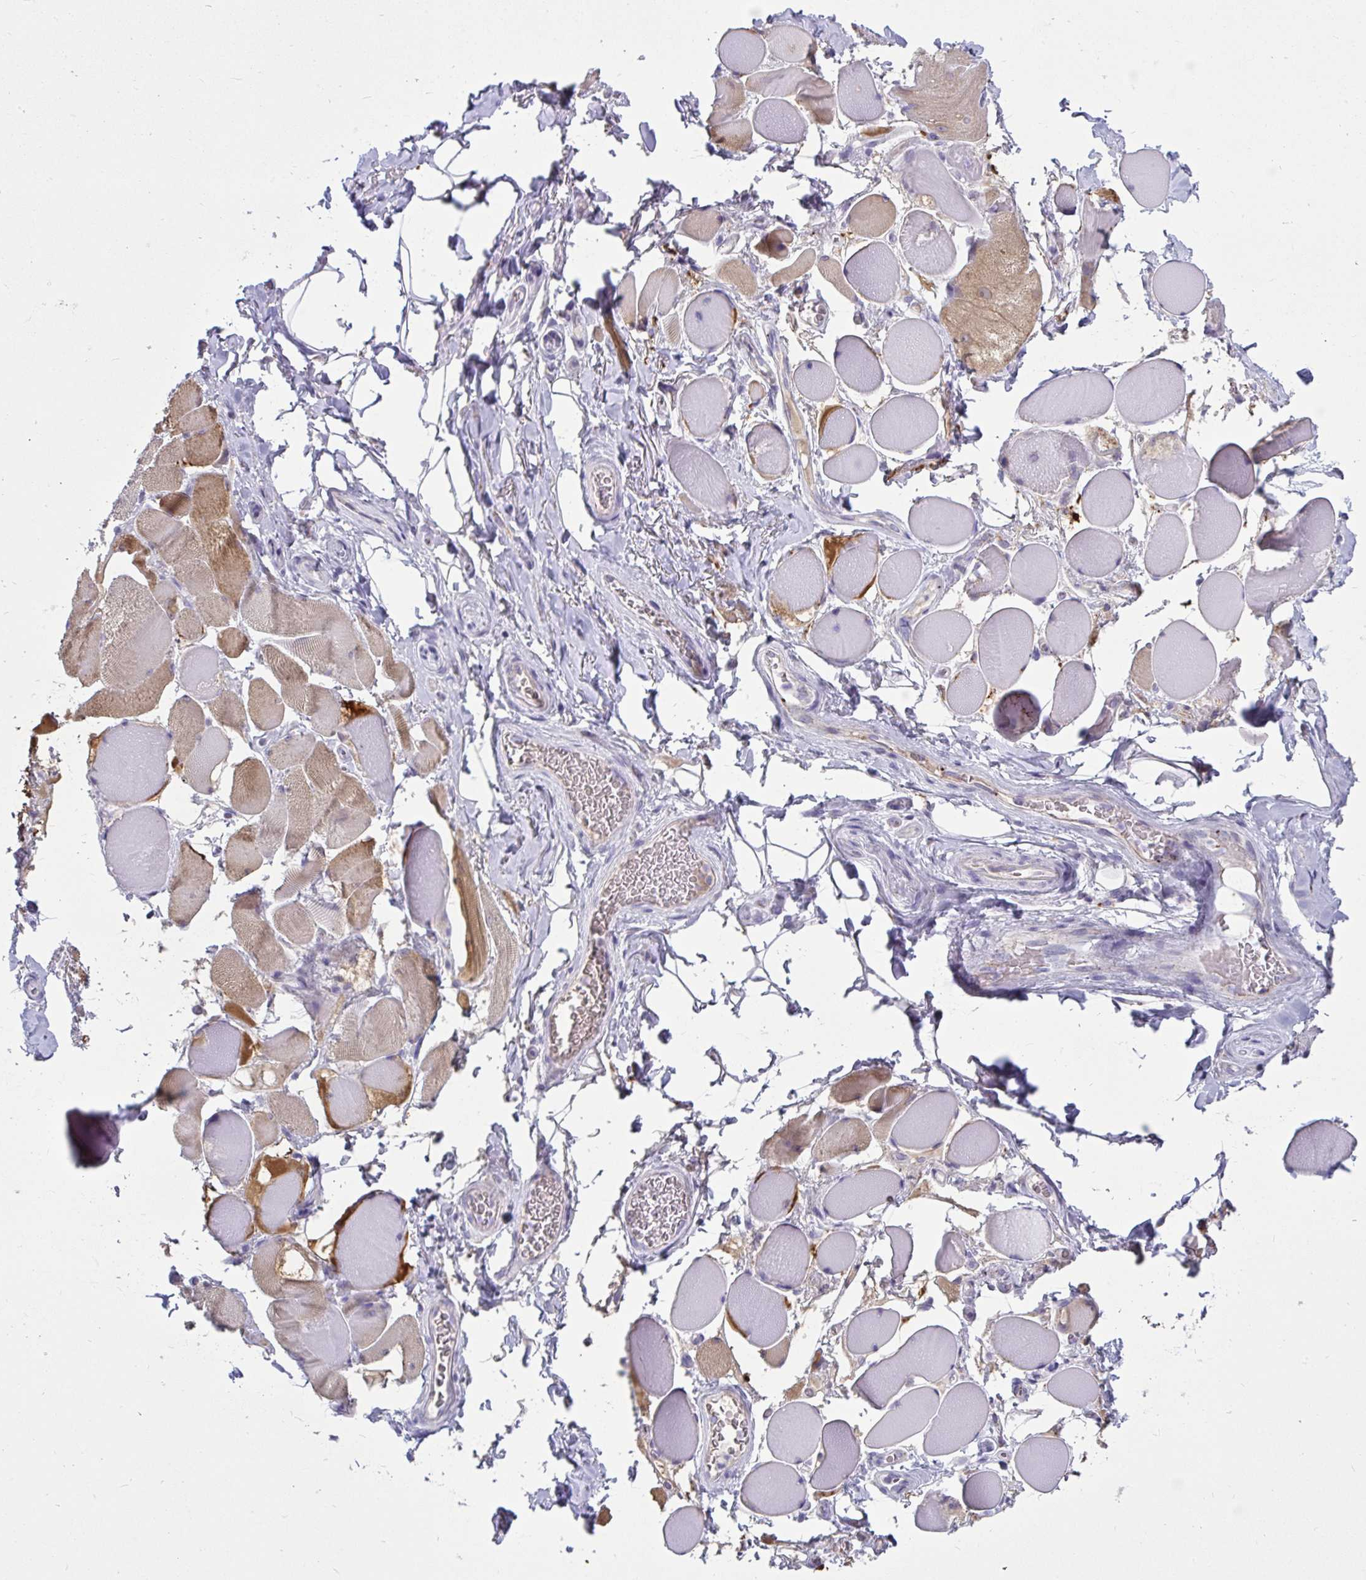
{"staining": {"intensity": "weak", "quantity": "25%-75%", "location": "cytoplasmic/membranous"}, "tissue": "skeletal muscle", "cell_type": "Myocytes", "image_type": "normal", "snomed": [{"axis": "morphology", "description": "Normal tissue, NOS"}, {"axis": "topography", "description": "Skeletal muscle"}, {"axis": "topography", "description": "Anal"}, {"axis": "topography", "description": "Peripheral nerve tissue"}], "caption": "Brown immunohistochemical staining in normal human skeletal muscle exhibits weak cytoplasmic/membranous staining in about 25%-75% of myocytes.", "gene": "CTSZ", "patient": {"sex": "male", "age": 53}}